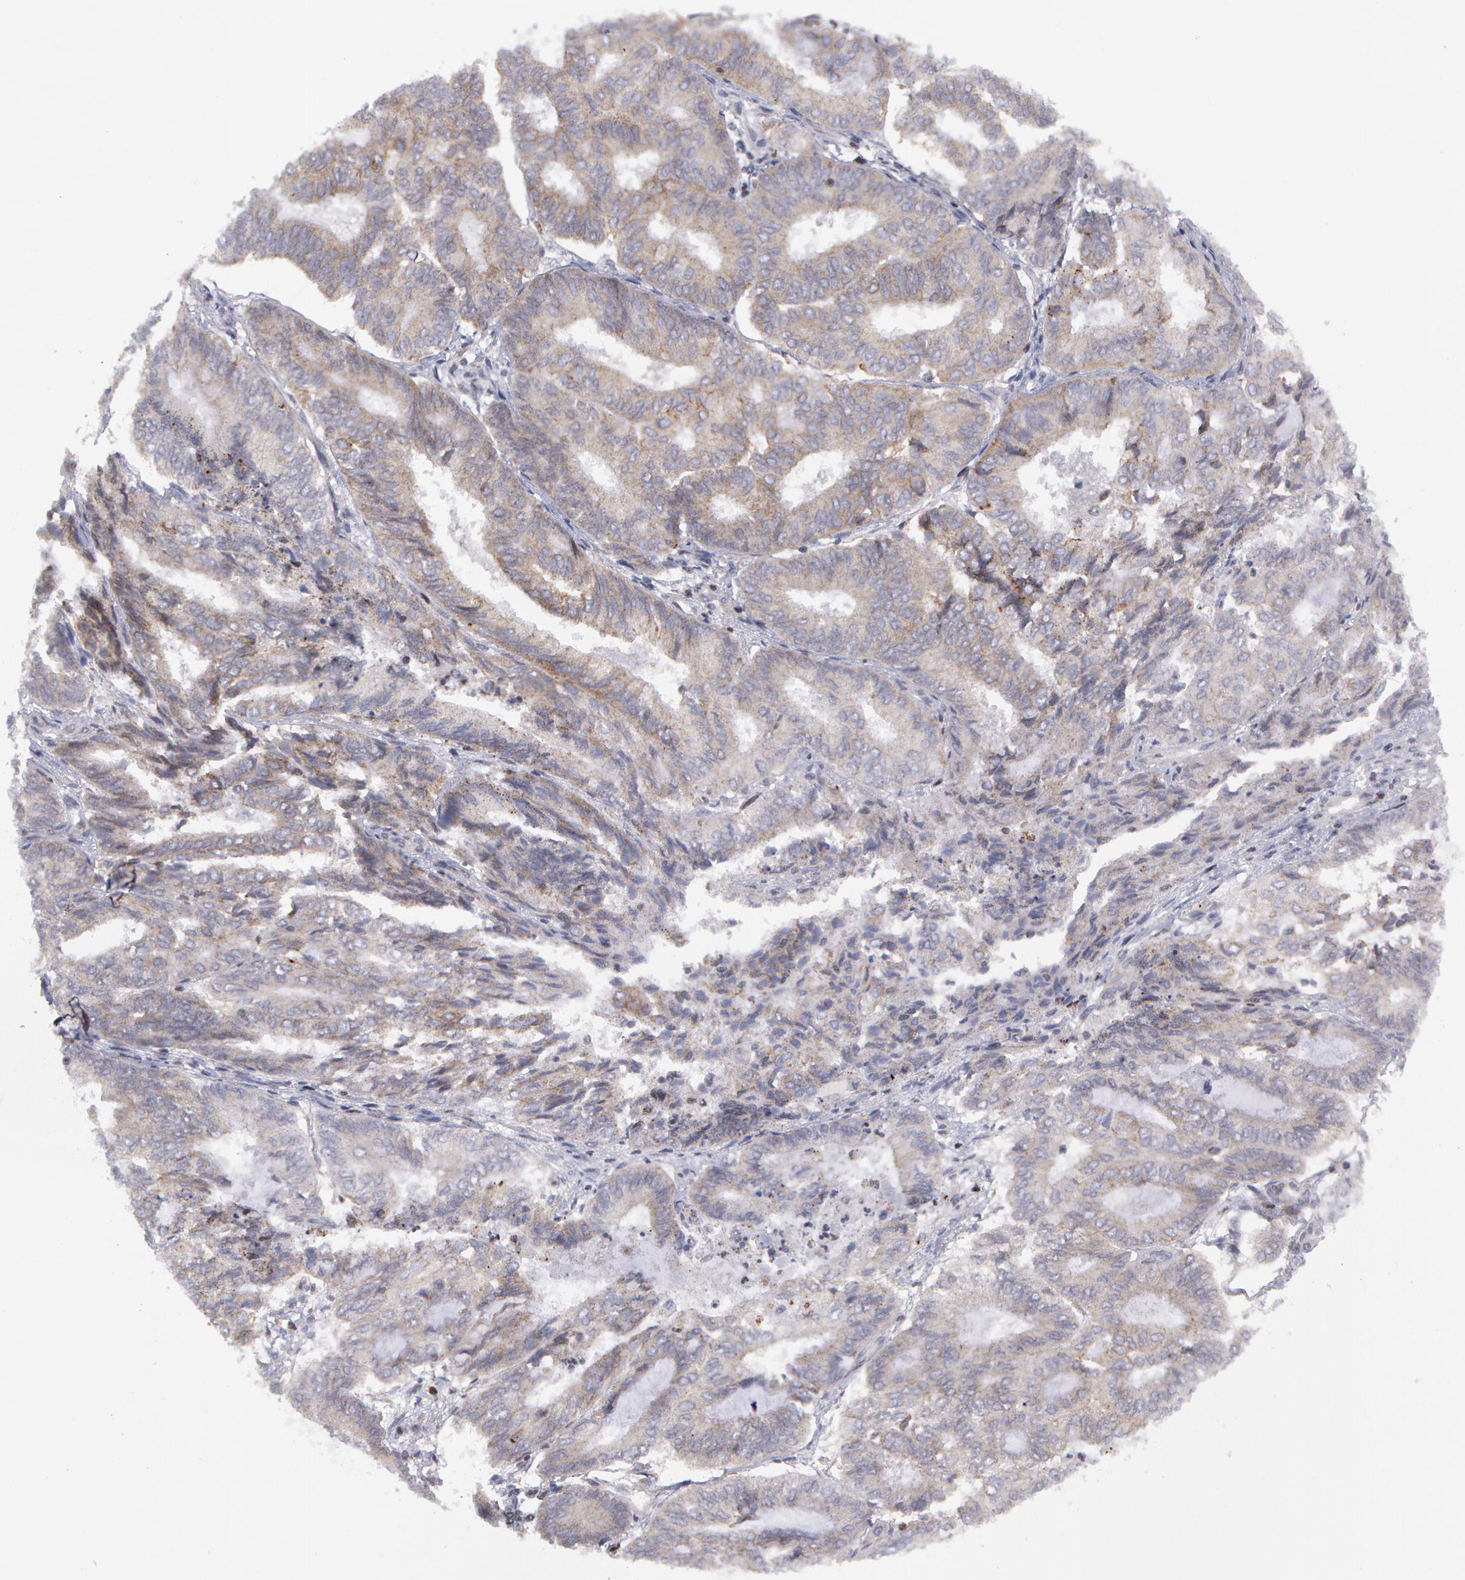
{"staining": {"intensity": "weak", "quantity": "25%-75%", "location": "cytoplasmic/membranous"}, "tissue": "endometrial cancer", "cell_type": "Tumor cells", "image_type": "cancer", "snomed": [{"axis": "morphology", "description": "Adenocarcinoma, NOS"}, {"axis": "topography", "description": "Endometrium"}], "caption": "Immunohistochemical staining of human endometrial cancer (adenocarcinoma) exhibits weak cytoplasmic/membranous protein staining in about 25%-75% of tumor cells. (DAB IHC, brown staining for protein, blue staining for nuclei).", "gene": "ERBB2", "patient": {"sex": "female", "age": 59}}